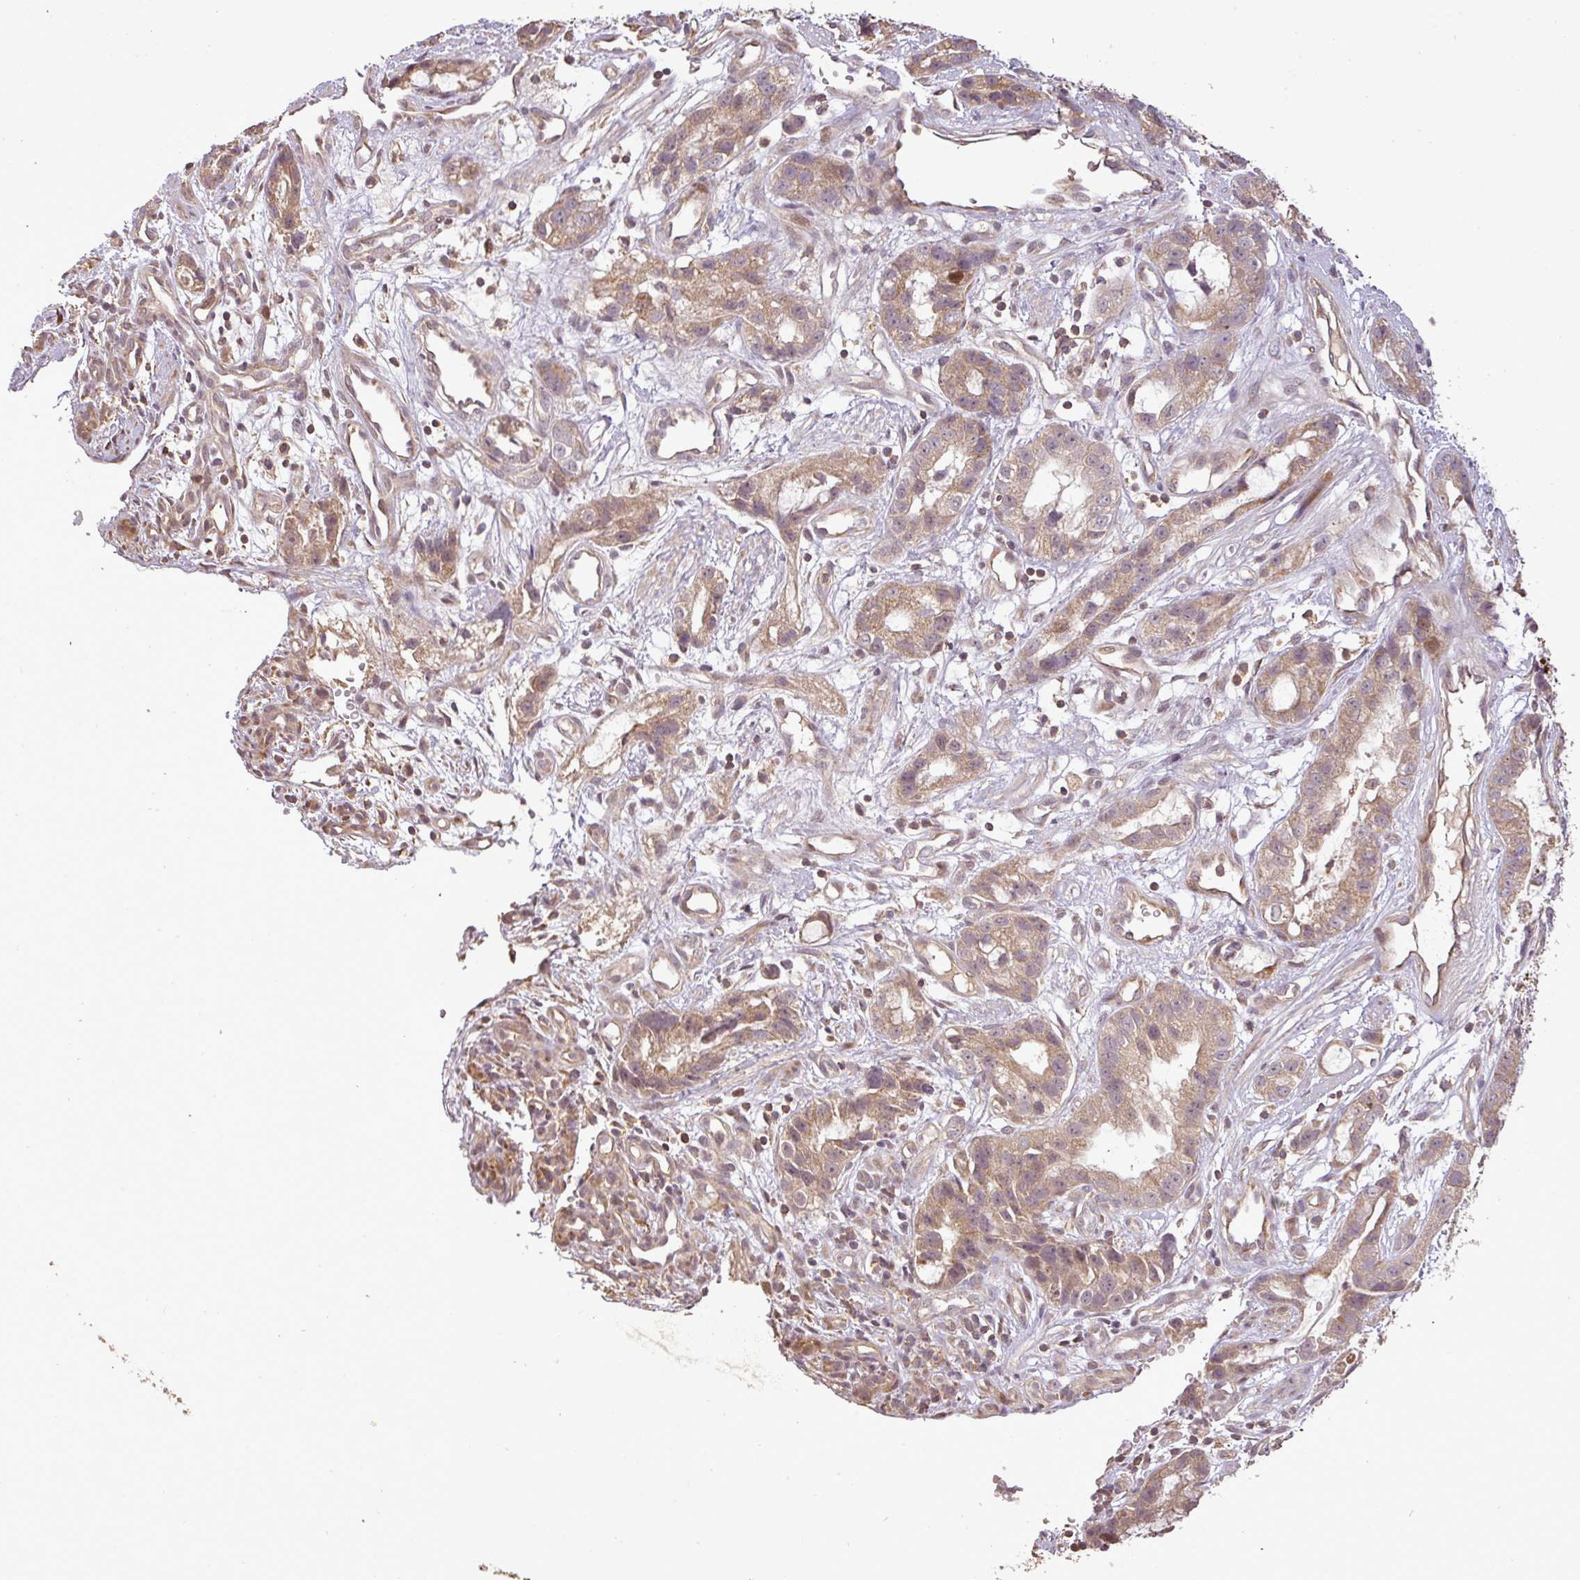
{"staining": {"intensity": "moderate", "quantity": ">75%", "location": "cytoplasmic/membranous"}, "tissue": "stomach cancer", "cell_type": "Tumor cells", "image_type": "cancer", "snomed": [{"axis": "morphology", "description": "Adenocarcinoma, NOS"}, {"axis": "topography", "description": "Stomach"}], "caption": "Human stomach adenocarcinoma stained with a protein marker exhibits moderate staining in tumor cells.", "gene": "FAIM", "patient": {"sex": "male", "age": 55}}